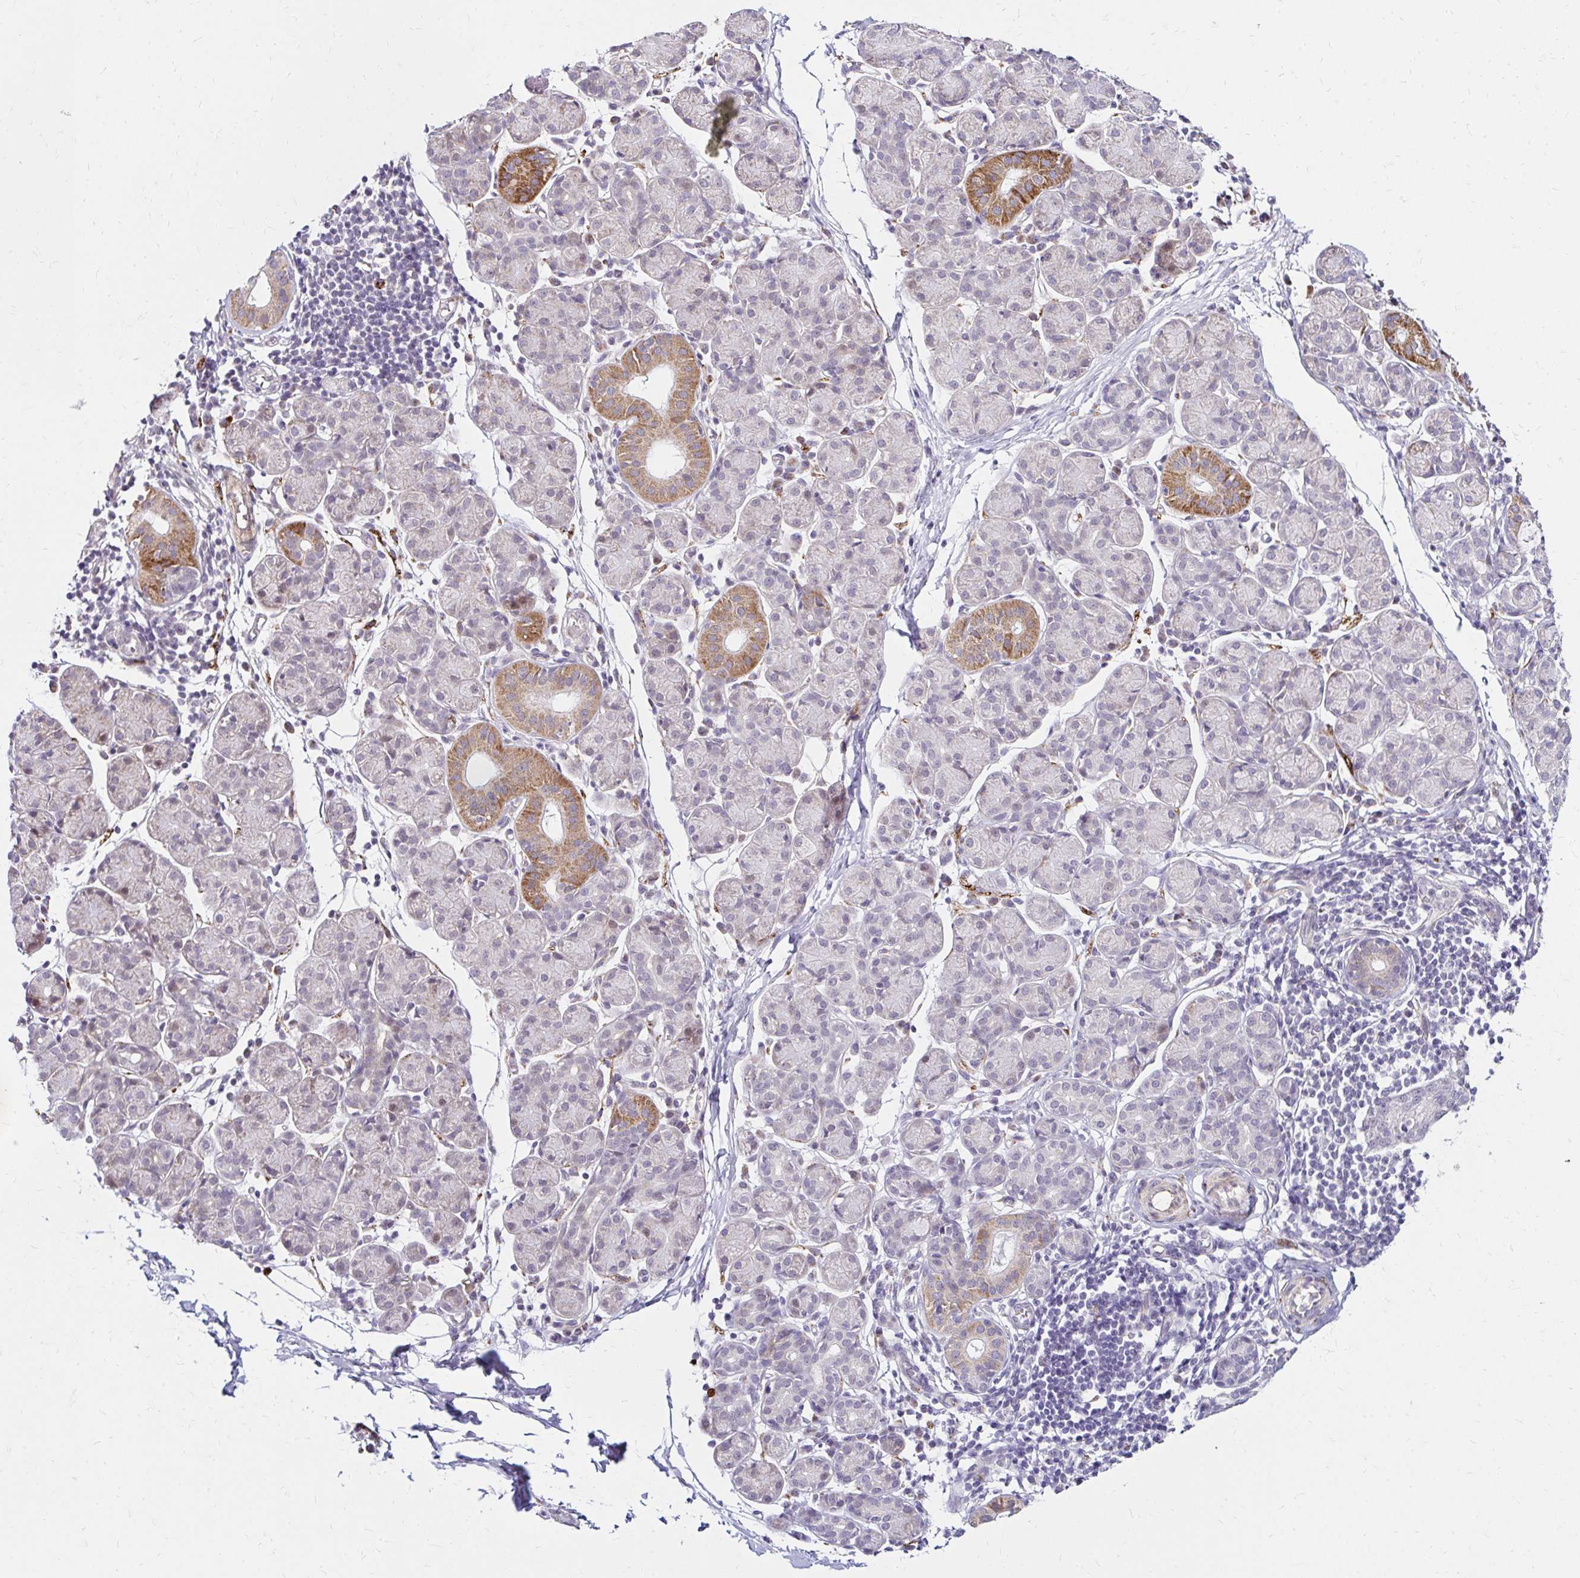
{"staining": {"intensity": "moderate", "quantity": "<25%", "location": "cytoplasmic/membranous"}, "tissue": "salivary gland", "cell_type": "Glandular cells", "image_type": "normal", "snomed": [{"axis": "morphology", "description": "Normal tissue, NOS"}, {"axis": "morphology", "description": "Inflammation, NOS"}, {"axis": "topography", "description": "Lymph node"}, {"axis": "topography", "description": "Salivary gland"}], "caption": "Immunohistochemistry of normal salivary gland shows low levels of moderate cytoplasmic/membranous positivity in approximately <25% of glandular cells. The protein is stained brown, and the nuclei are stained in blue (DAB (3,3'-diaminobenzidine) IHC with brightfield microscopy, high magnification).", "gene": "GUCY1A1", "patient": {"sex": "male", "age": 3}}